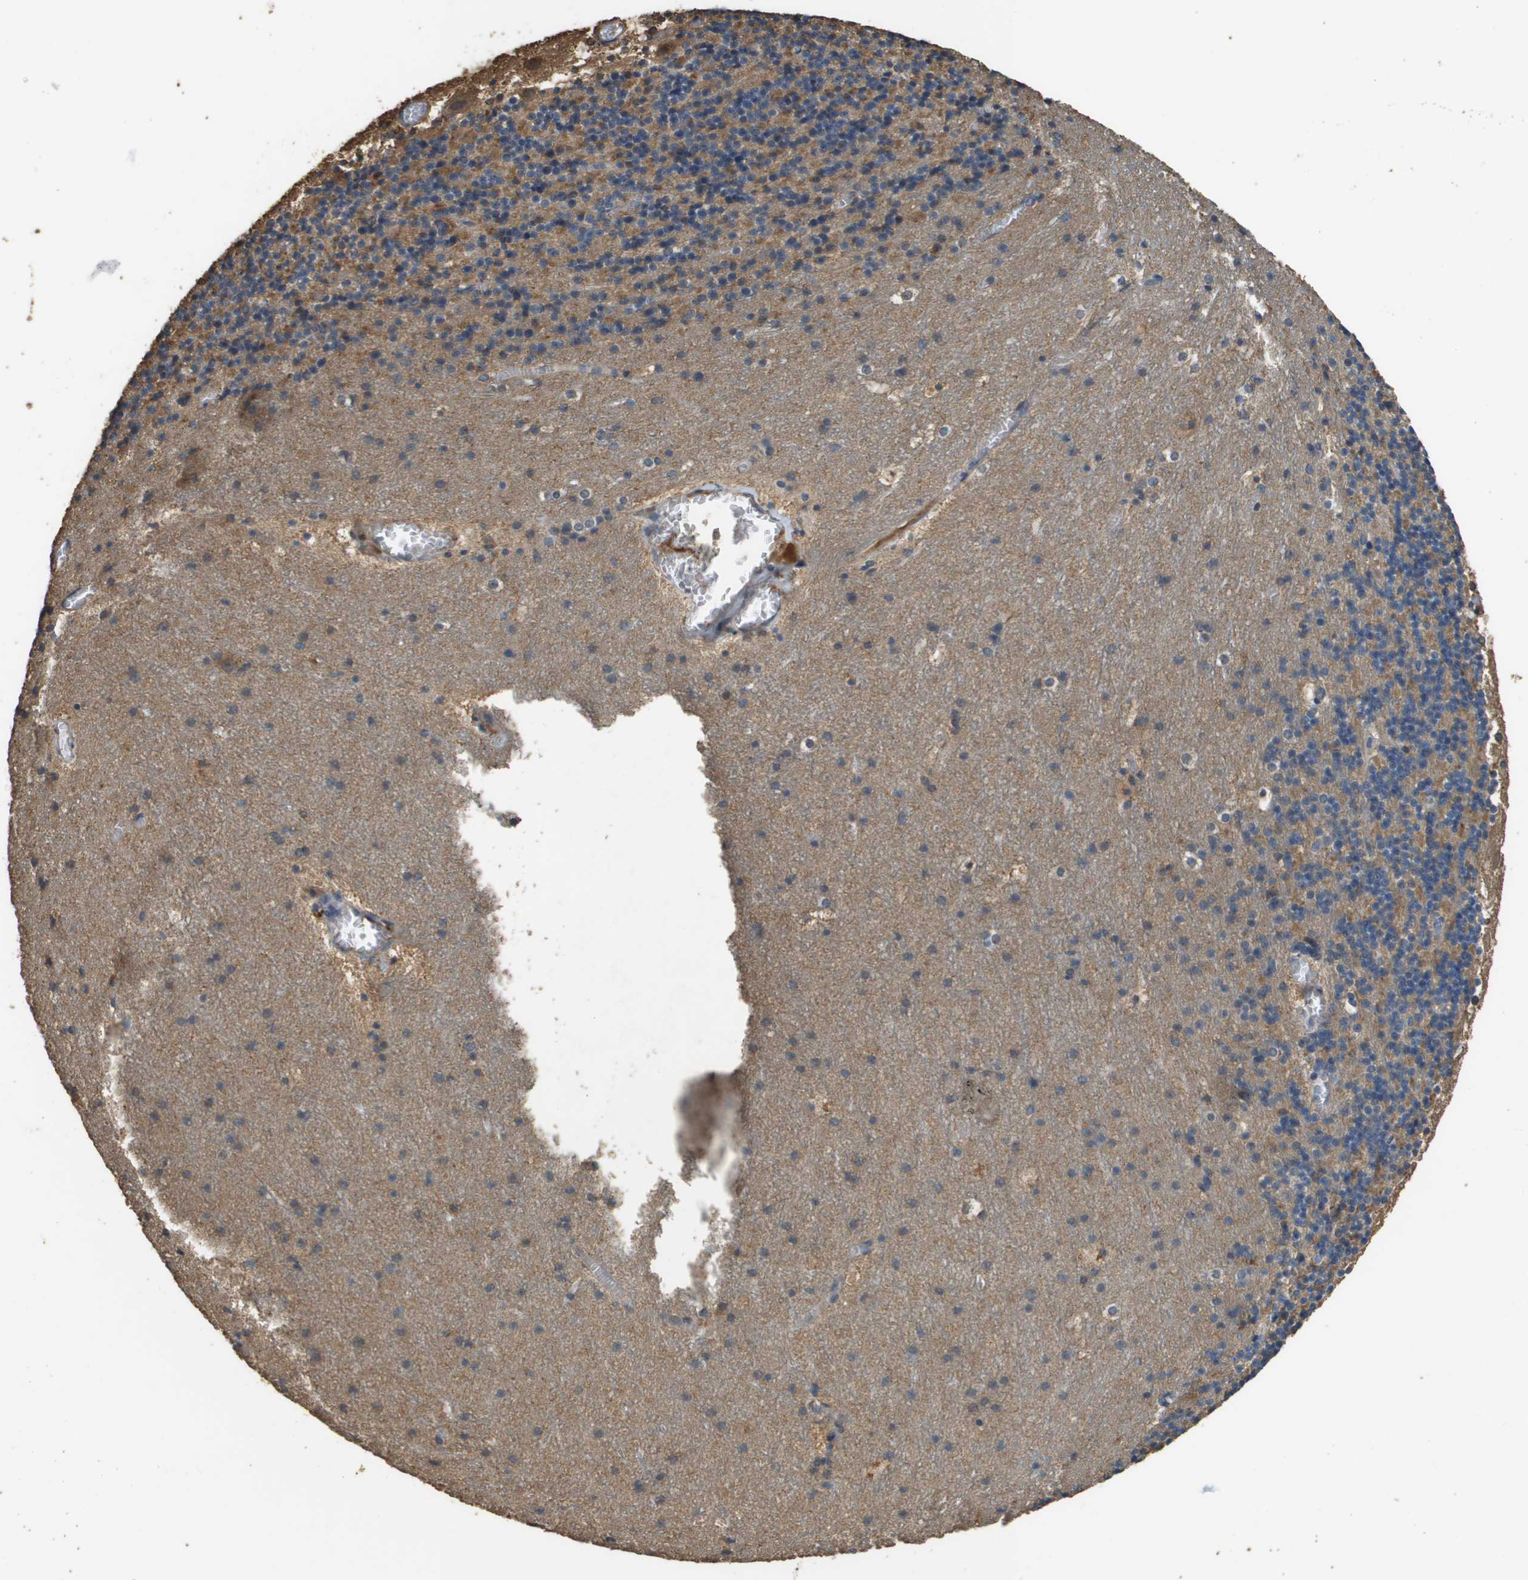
{"staining": {"intensity": "moderate", "quantity": "25%-75%", "location": "cytoplasmic/membranous"}, "tissue": "cerebellum", "cell_type": "Cells in granular layer", "image_type": "normal", "snomed": [{"axis": "morphology", "description": "Normal tissue, NOS"}, {"axis": "topography", "description": "Cerebellum"}], "caption": "A brown stain labels moderate cytoplasmic/membranous positivity of a protein in cells in granular layer of normal human cerebellum. The staining is performed using DAB (3,3'-diaminobenzidine) brown chromogen to label protein expression. The nuclei are counter-stained blue using hematoxylin.", "gene": "RAB6B", "patient": {"sex": "male", "age": 45}}